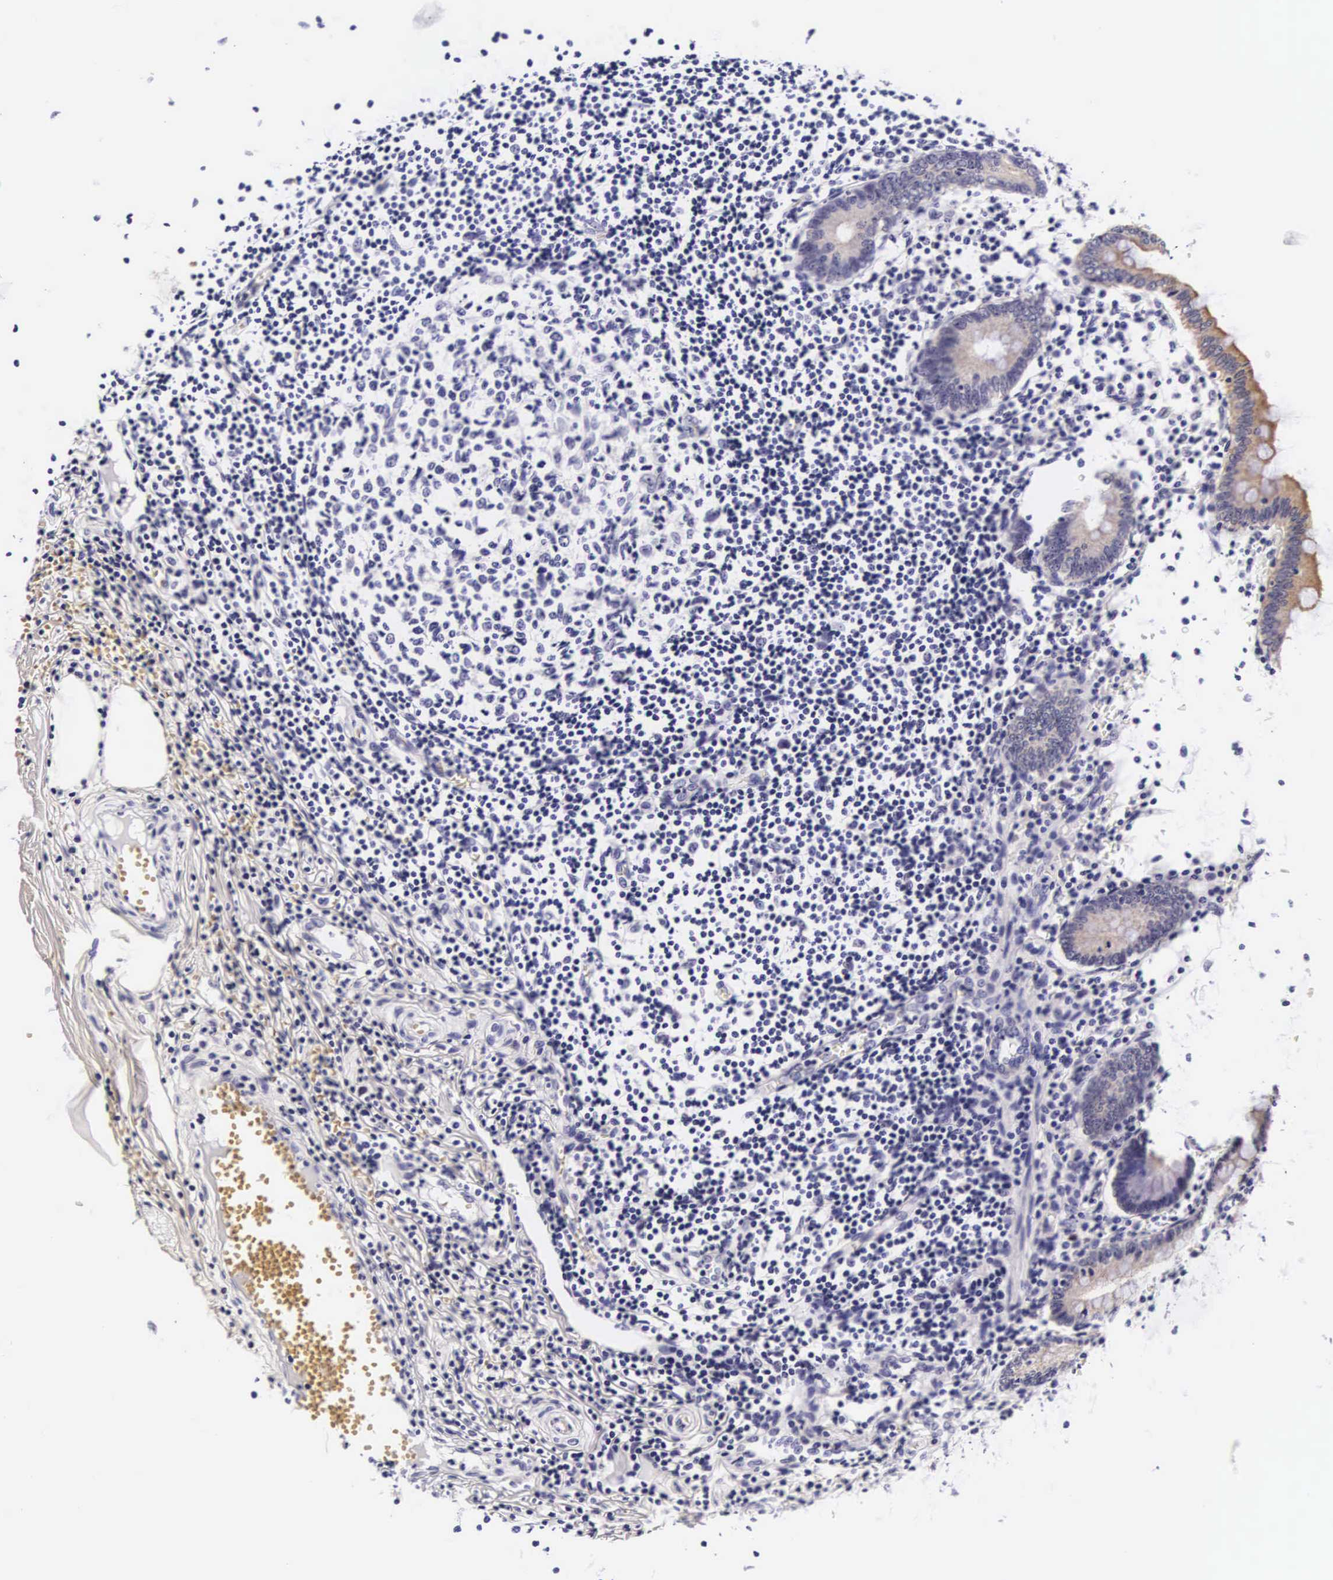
{"staining": {"intensity": "weak", "quantity": "25%-75%", "location": "cytoplasmic/membranous"}, "tissue": "appendix", "cell_type": "Glandular cells", "image_type": "normal", "snomed": [{"axis": "morphology", "description": "Normal tissue, NOS"}, {"axis": "topography", "description": "Appendix"}], "caption": "Protein positivity by immunohistochemistry shows weak cytoplasmic/membranous staining in about 25%-75% of glandular cells in benign appendix. (Brightfield microscopy of DAB IHC at high magnification).", "gene": "PHETA2", "patient": {"sex": "female", "age": 19}}